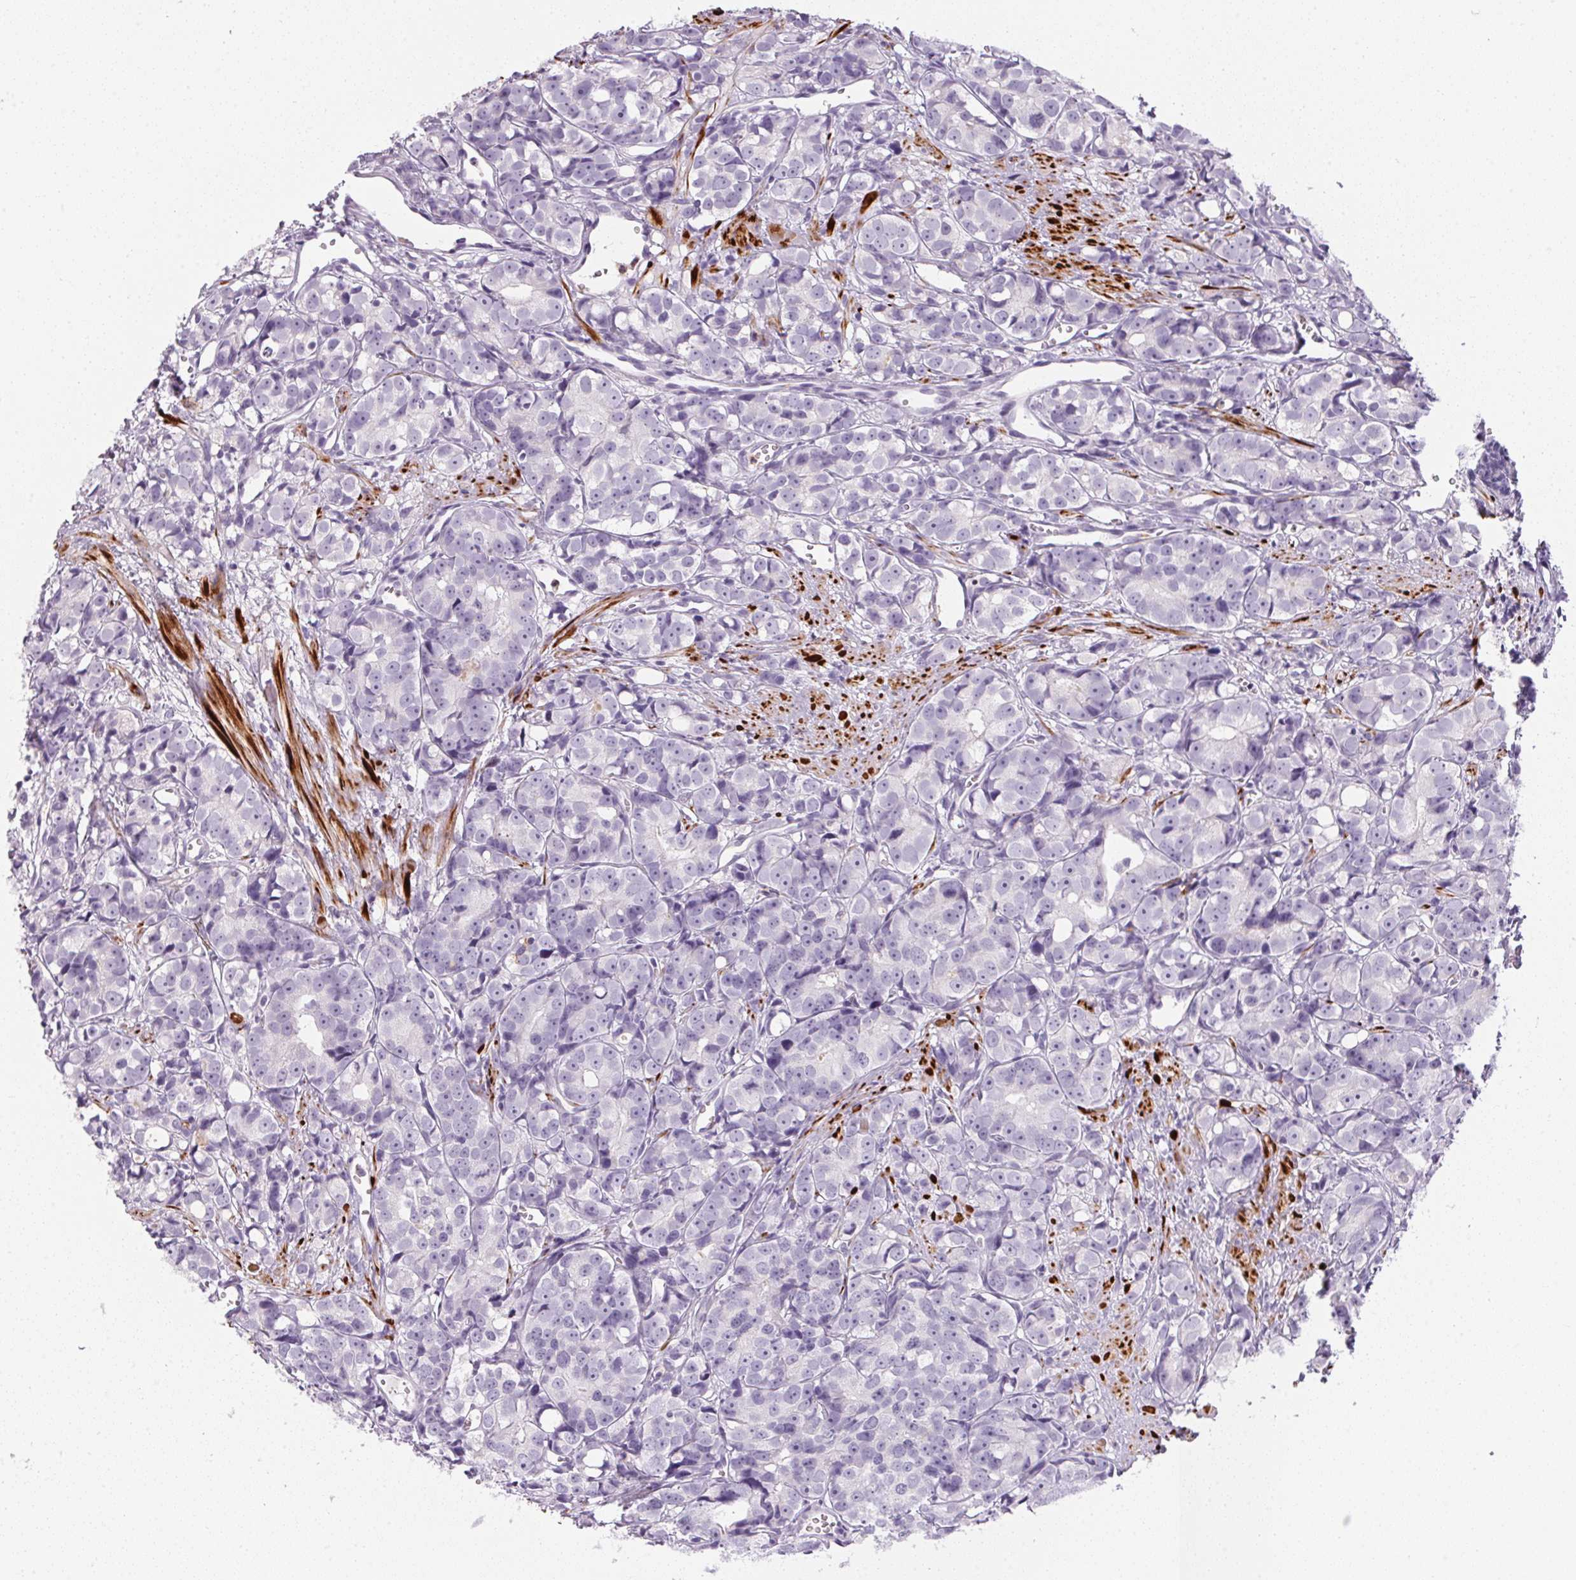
{"staining": {"intensity": "negative", "quantity": "none", "location": "none"}, "tissue": "prostate cancer", "cell_type": "Tumor cells", "image_type": "cancer", "snomed": [{"axis": "morphology", "description": "Adenocarcinoma, High grade"}, {"axis": "topography", "description": "Prostate"}], "caption": "DAB immunohistochemical staining of human prostate cancer (adenocarcinoma (high-grade)) shows no significant staining in tumor cells. (DAB IHC, high magnification).", "gene": "ECPAS", "patient": {"sex": "male", "age": 77}}